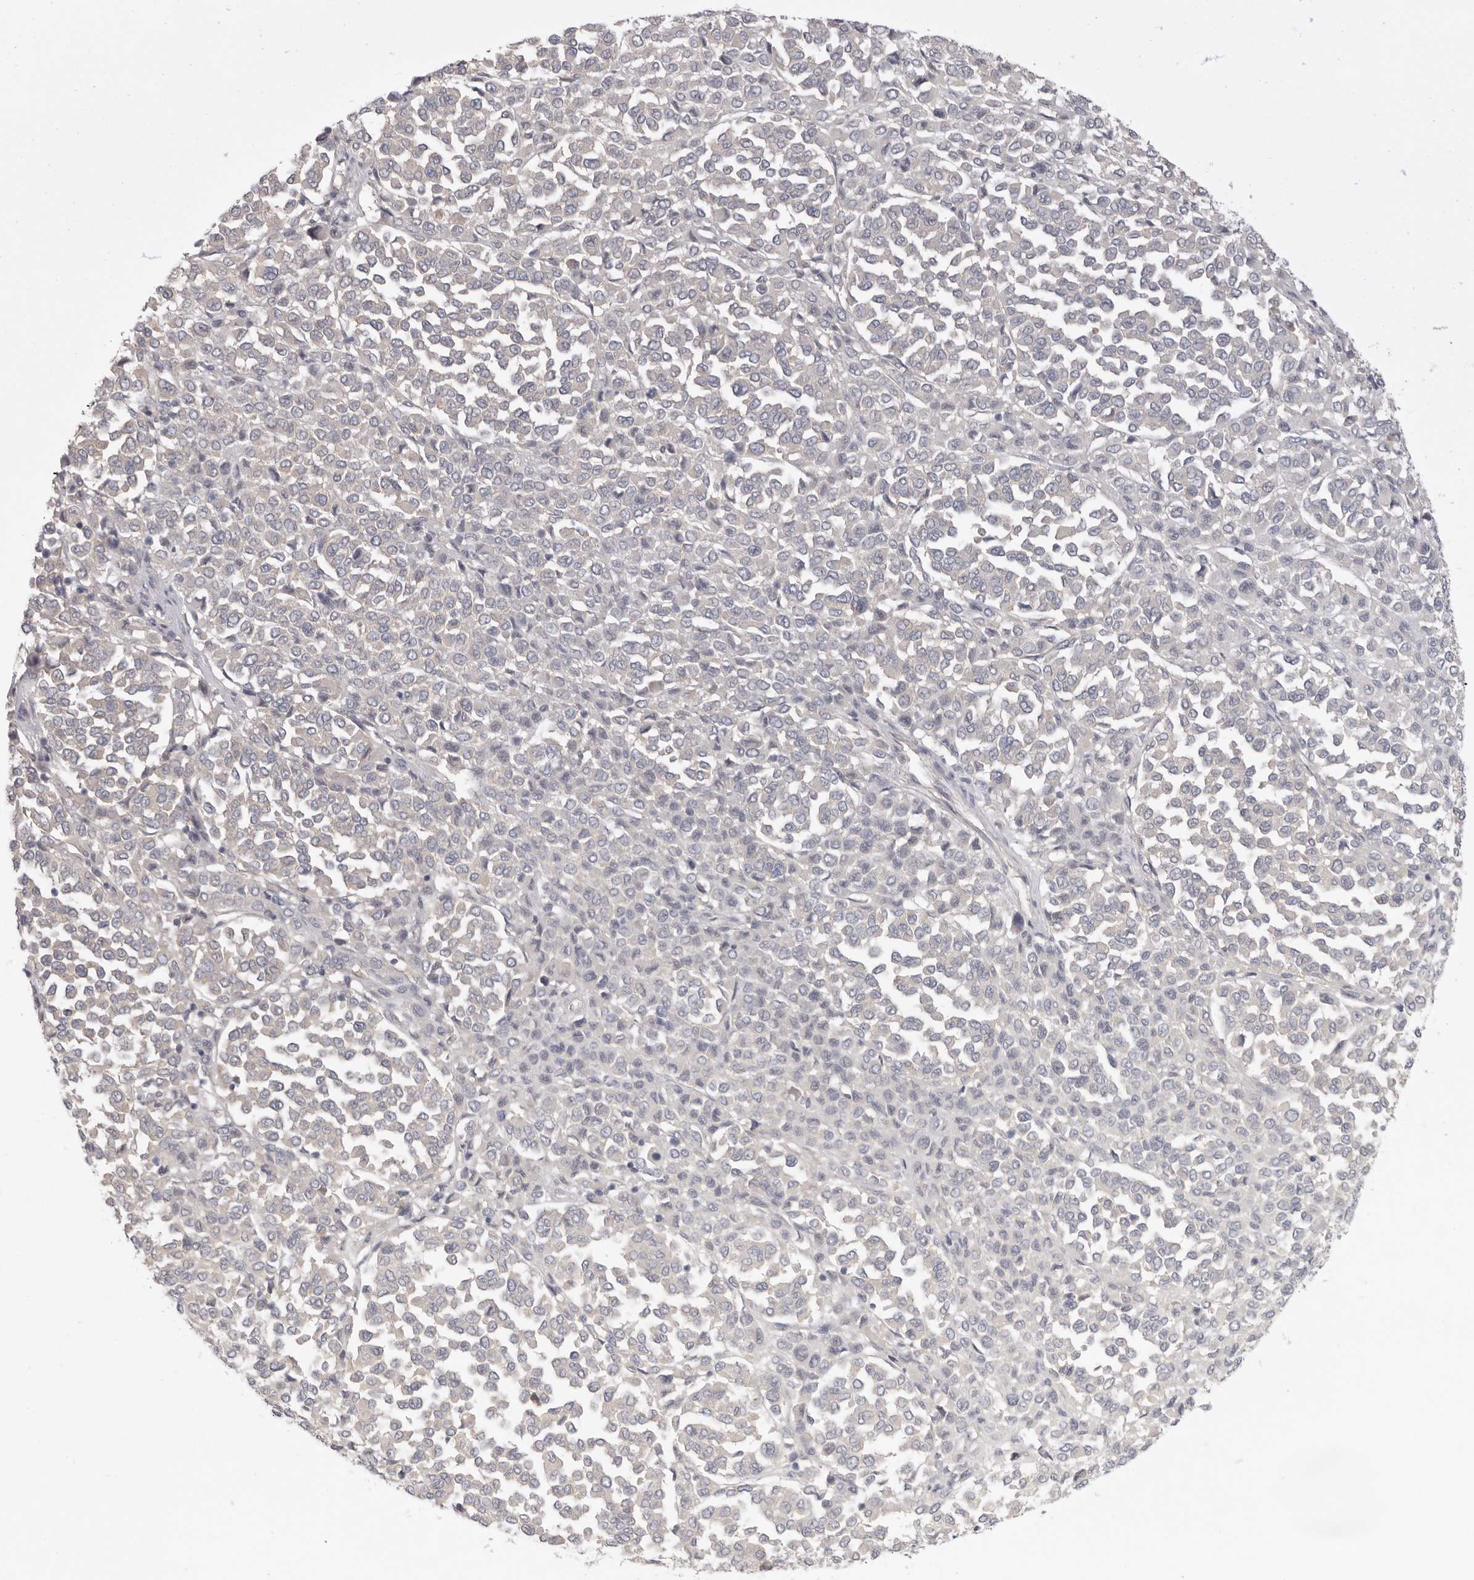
{"staining": {"intensity": "negative", "quantity": "none", "location": "none"}, "tissue": "melanoma", "cell_type": "Tumor cells", "image_type": "cancer", "snomed": [{"axis": "morphology", "description": "Malignant melanoma, Metastatic site"}, {"axis": "topography", "description": "Pancreas"}], "caption": "IHC histopathology image of human melanoma stained for a protein (brown), which exhibits no expression in tumor cells.", "gene": "AHDC1", "patient": {"sex": "female", "age": 30}}